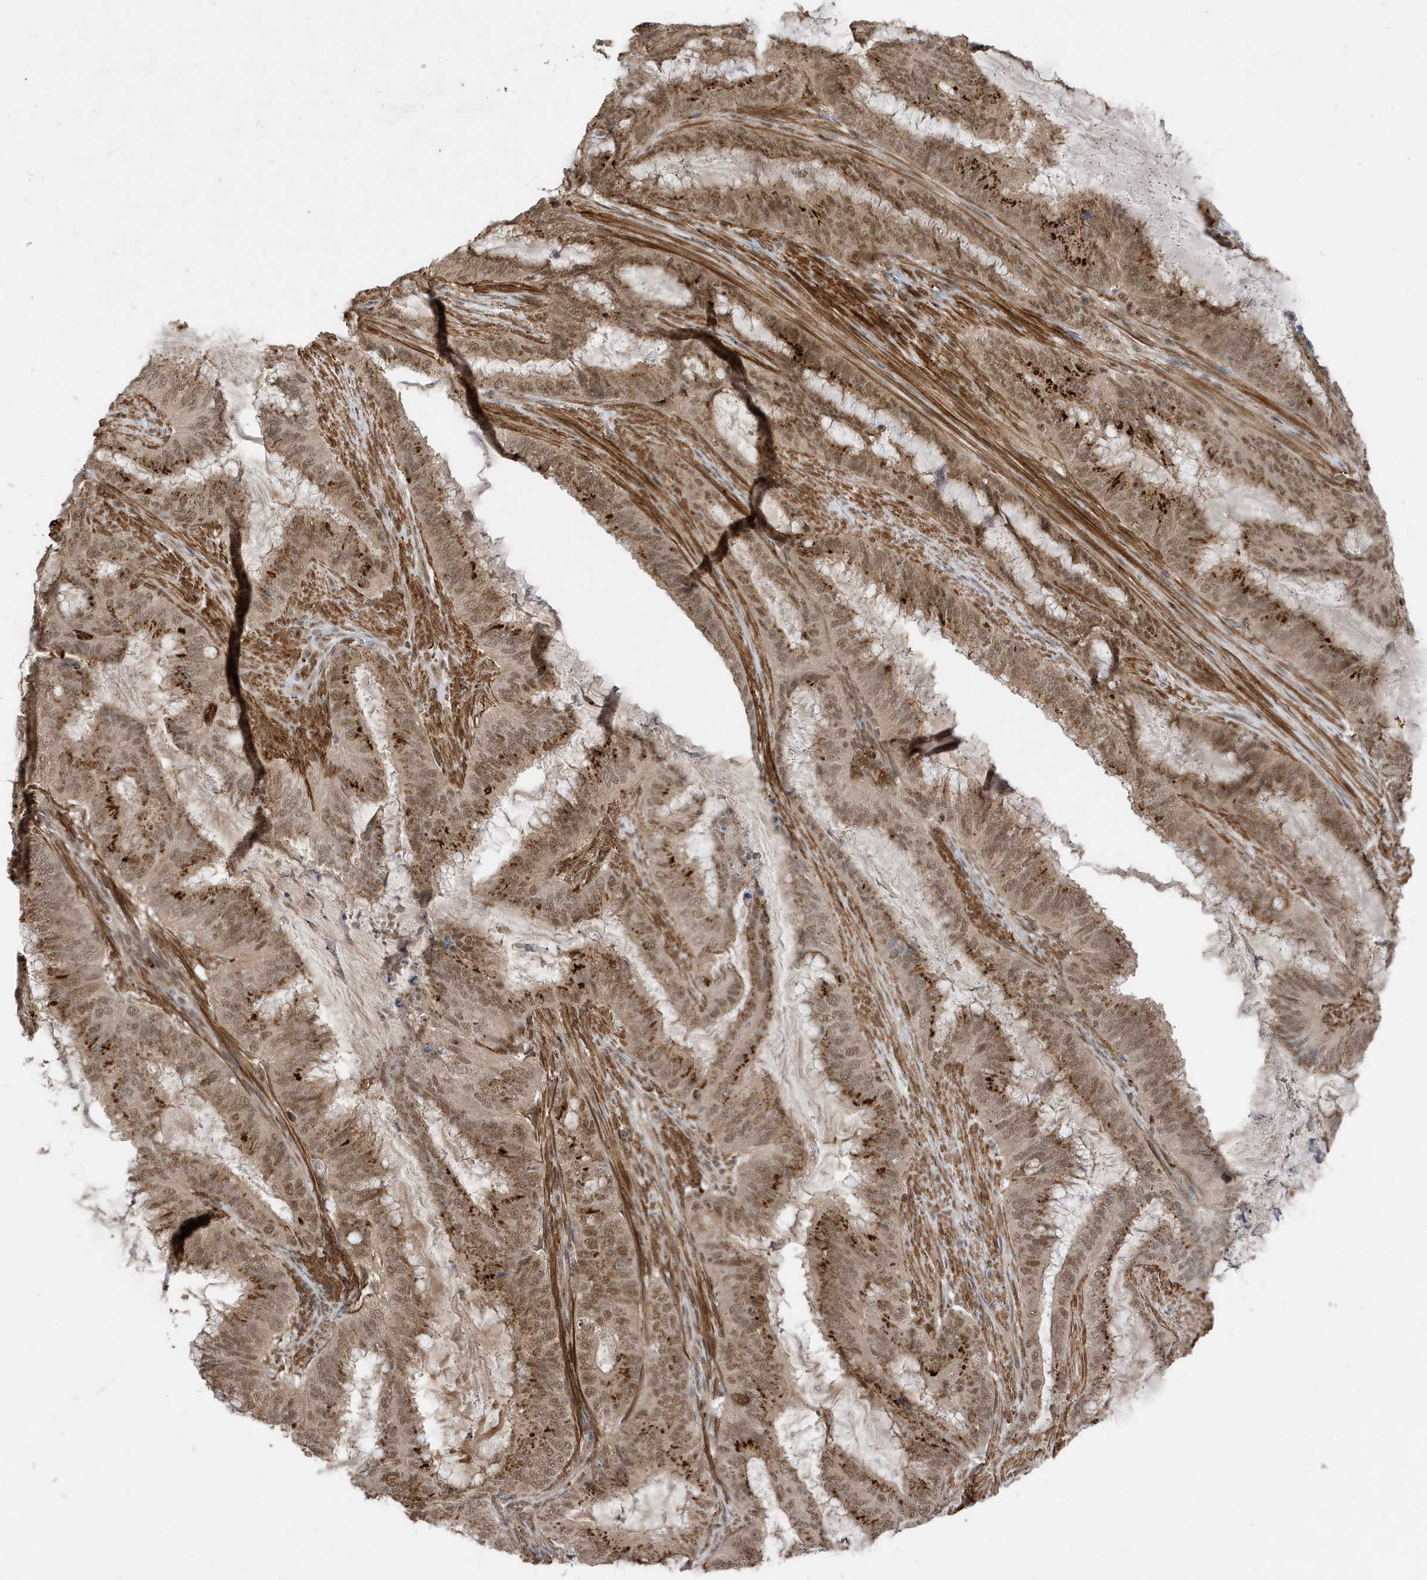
{"staining": {"intensity": "moderate", "quantity": ">75%", "location": "cytoplasmic/membranous,nuclear"}, "tissue": "endometrial cancer", "cell_type": "Tumor cells", "image_type": "cancer", "snomed": [{"axis": "morphology", "description": "Adenocarcinoma, NOS"}, {"axis": "topography", "description": "Endometrium"}], "caption": "This histopathology image reveals immunohistochemistry staining of human endometrial cancer (adenocarcinoma), with medium moderate cytoplasmic/membranous and nuclear positivity in approximately >75% of tumor cells.", "gene": "MAST3", "patient": {"sex": "female", "age": 51}}